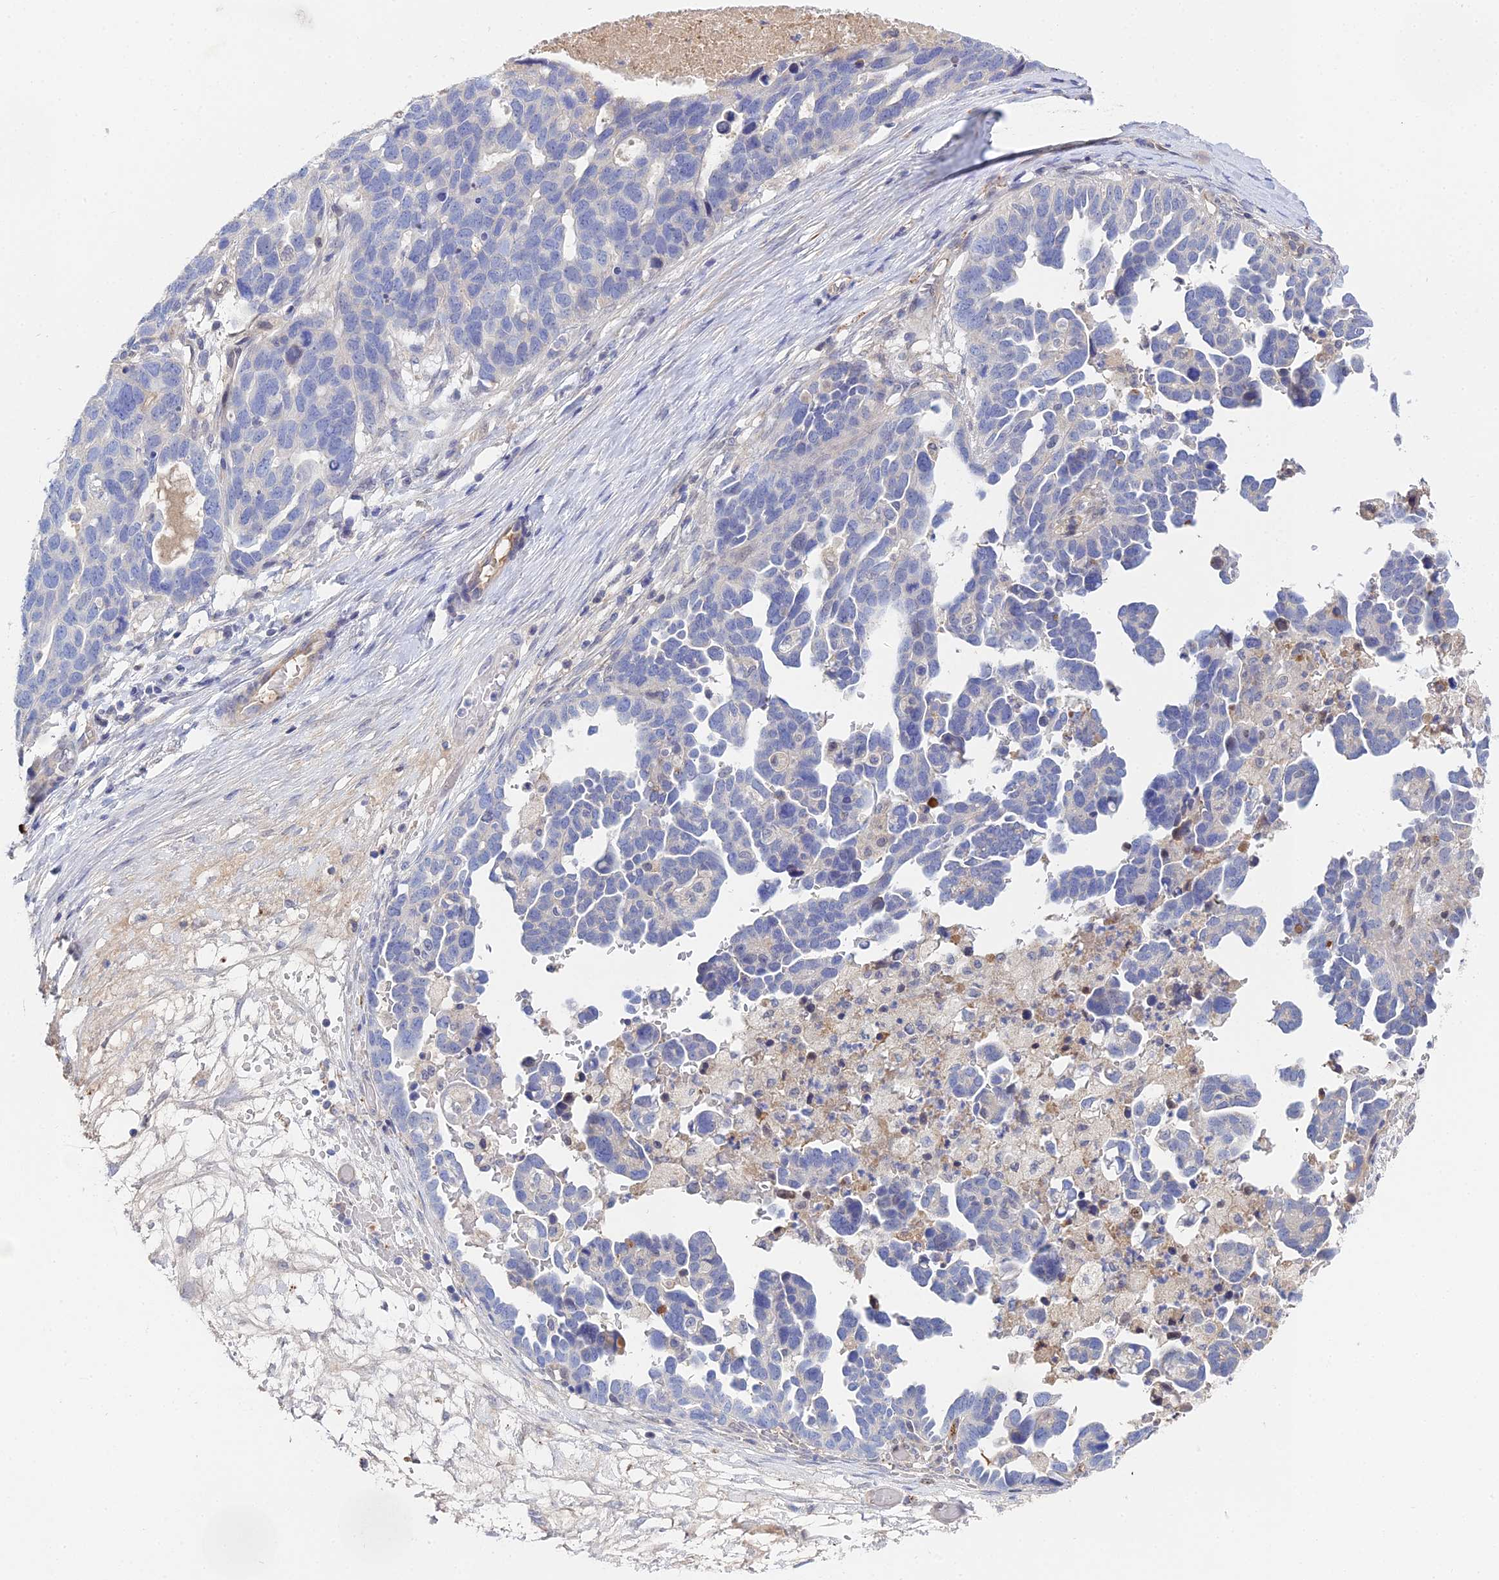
{"staining": {"intensity": "negative", "quantity": "none", "location": "none"}, "tissue": "ovarian cancer", "cell_type": "Tumor cells", "image_type": "cancer", "snomed": [{"axis": "morphology", "description": "Cystadenocarcinoma, serous, NOS"}, {"axis": "topography", "description": "Ovary"}], "caption": "This is a micrograph of IHC staining of ovarian cancer (serous cystadenocarcinoma), which shows no positivity in tumor cells.", "gene": "DNAH14", "patient": {"sex": "female", "age": 54}}